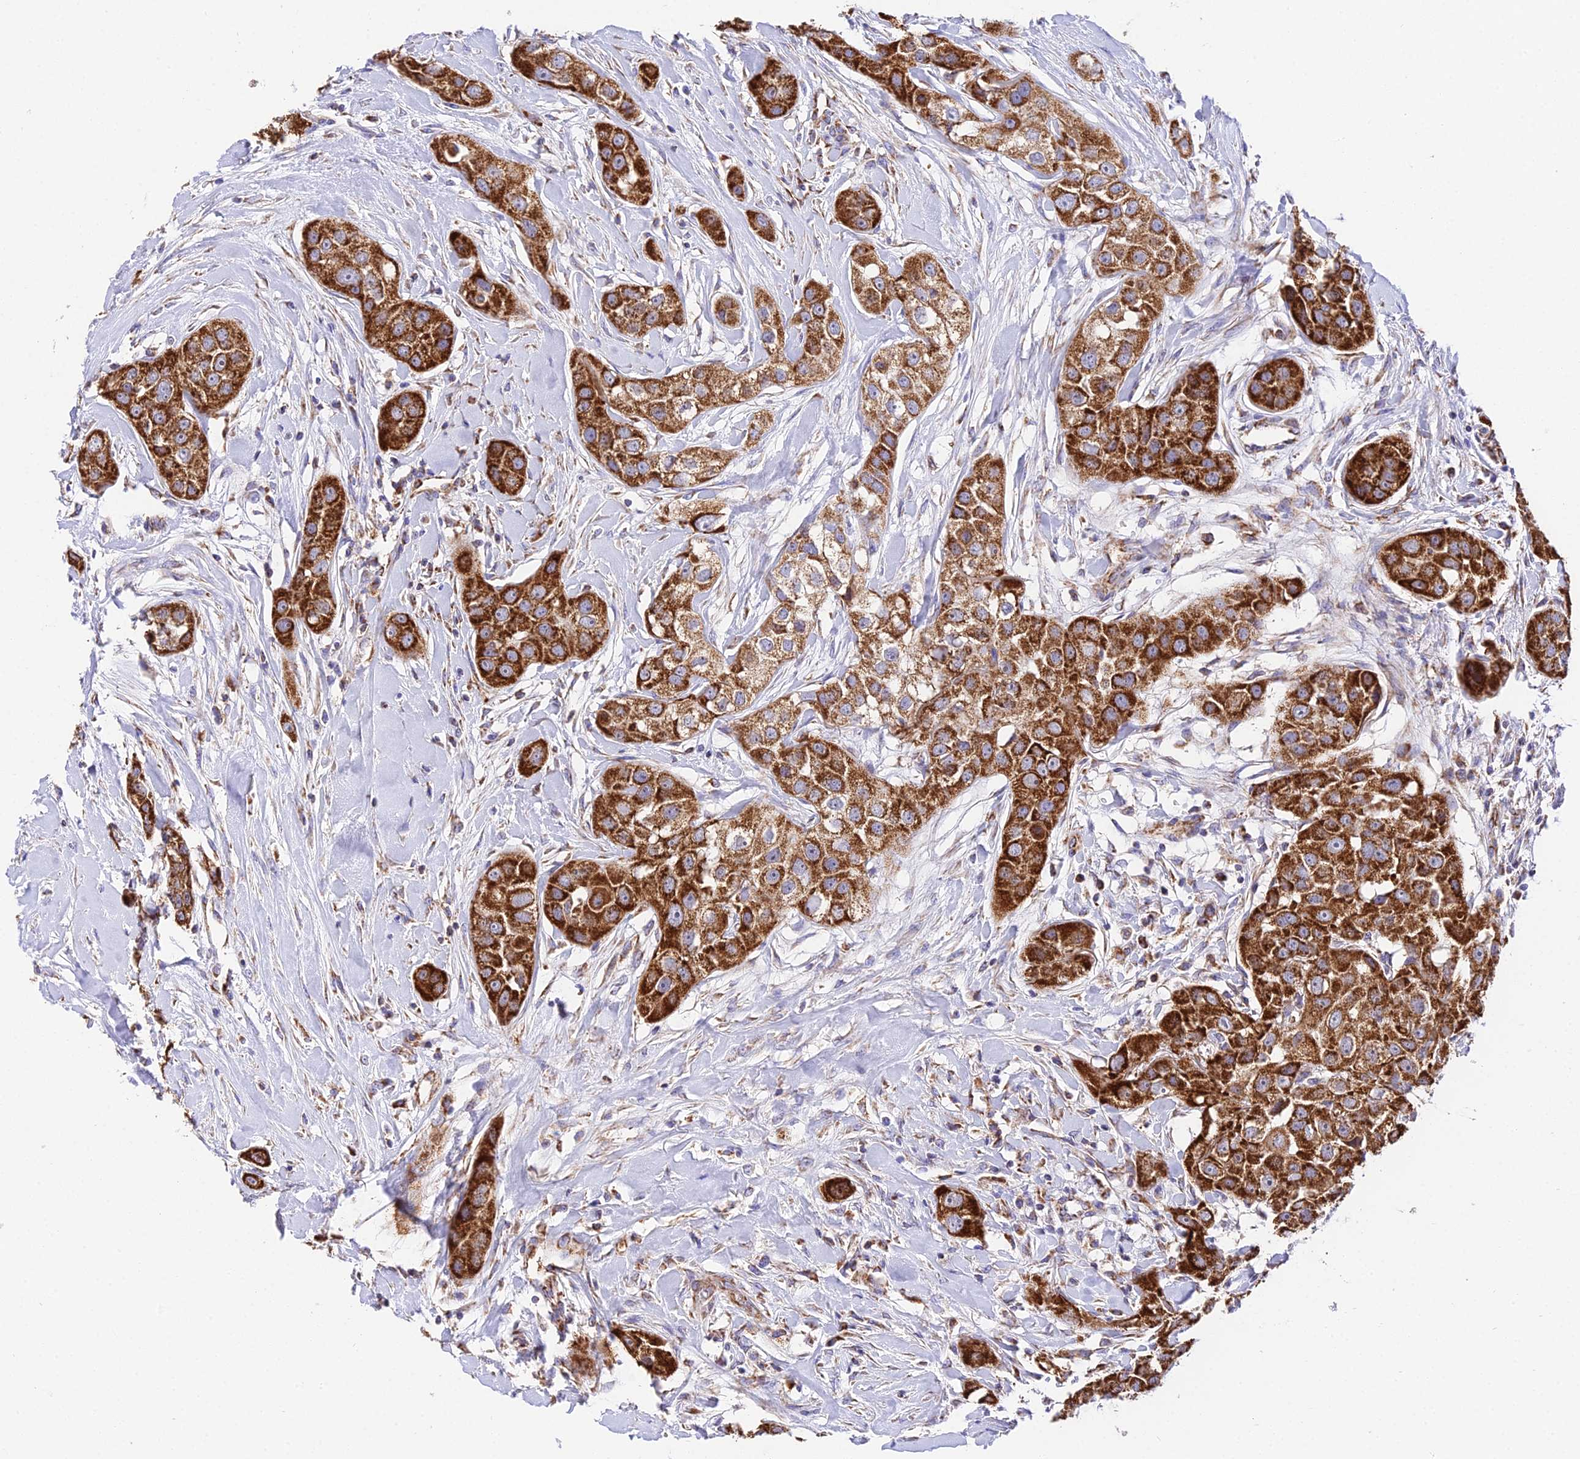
{"staining": {"intensity": "strong", "quantity": ">75%", "location": "cytoplasmic/membranous"}, "tissue": "head and neck cancer", "cell_type": "Tumor cells", "image_type": "cancer", "snomed": [{"axis": "morphology", "description": "Normal tissue, NOS"}, {"axis": "morphology", "description": "Squamous cell carcinoma, NOS"}, {"axis": "topography", "description": "Skeletal muscle"}, {"axis": "topography", "description": "Head-Neck"}], "caption": "A high-resolution image shows immunohistochemistry staining of head and neck squamous cell carcinoma, which exhibits strong cytoplasmic/membranous expression in about >75% of tumor cells.", "gene": "OCIAD1", "patient": {"sex": "male", "age": 51}}